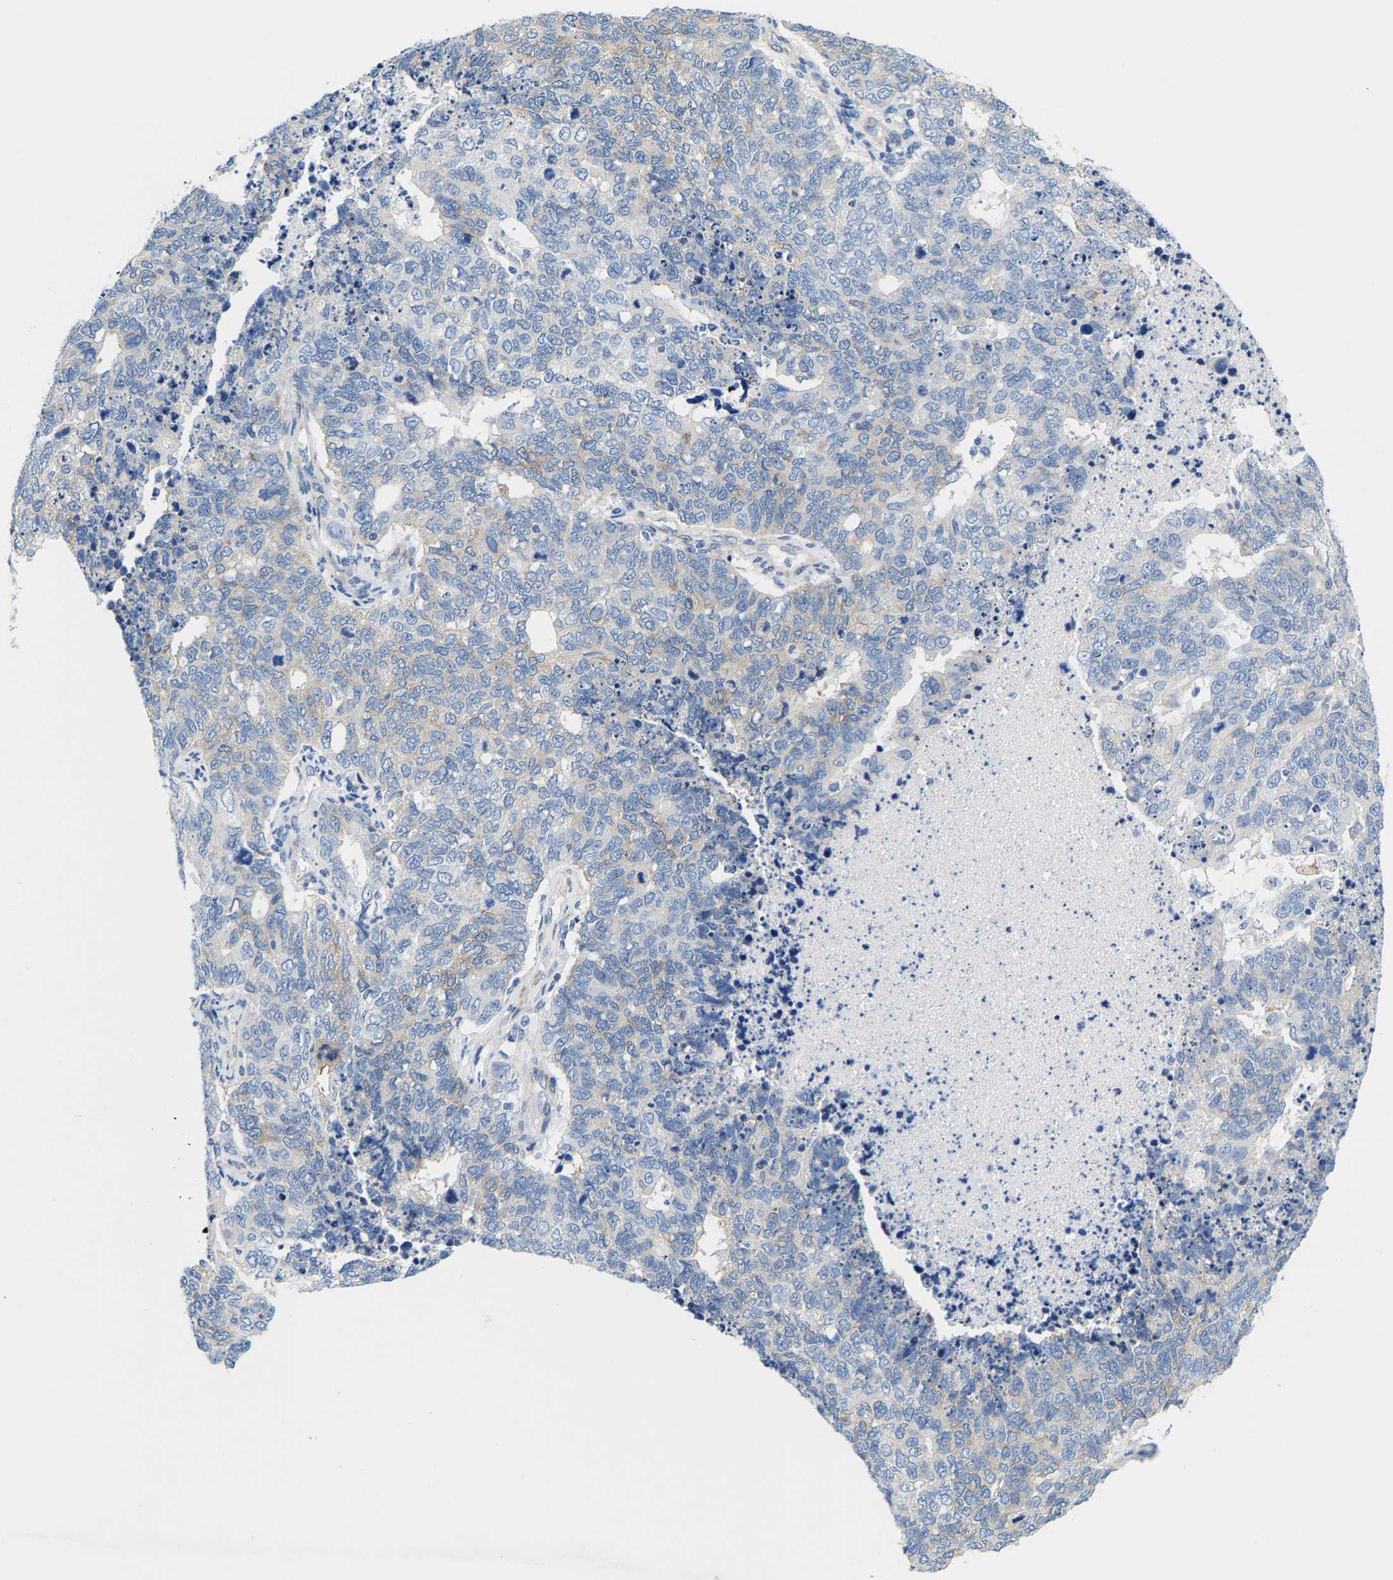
{"staining": {"intensity": "negative", "quantity": "none", "location": "none"}, "tissue": "cervical cancer", "cell_type": "Tumor cells", "image_type": "cancer", "snomed": [{"axis": "morphology", "description": "Squamous cell carcinoma, NOS"}, {"axis": "topography", "description": "Cervix"}], "caption": "Immunohistochemical staining of human cervical cancer (squamous cell carcinoma) reveals no significant expression in tumor cells.", "gene": "DSCAM", "patient": {"sex": "female", "age": 63}}